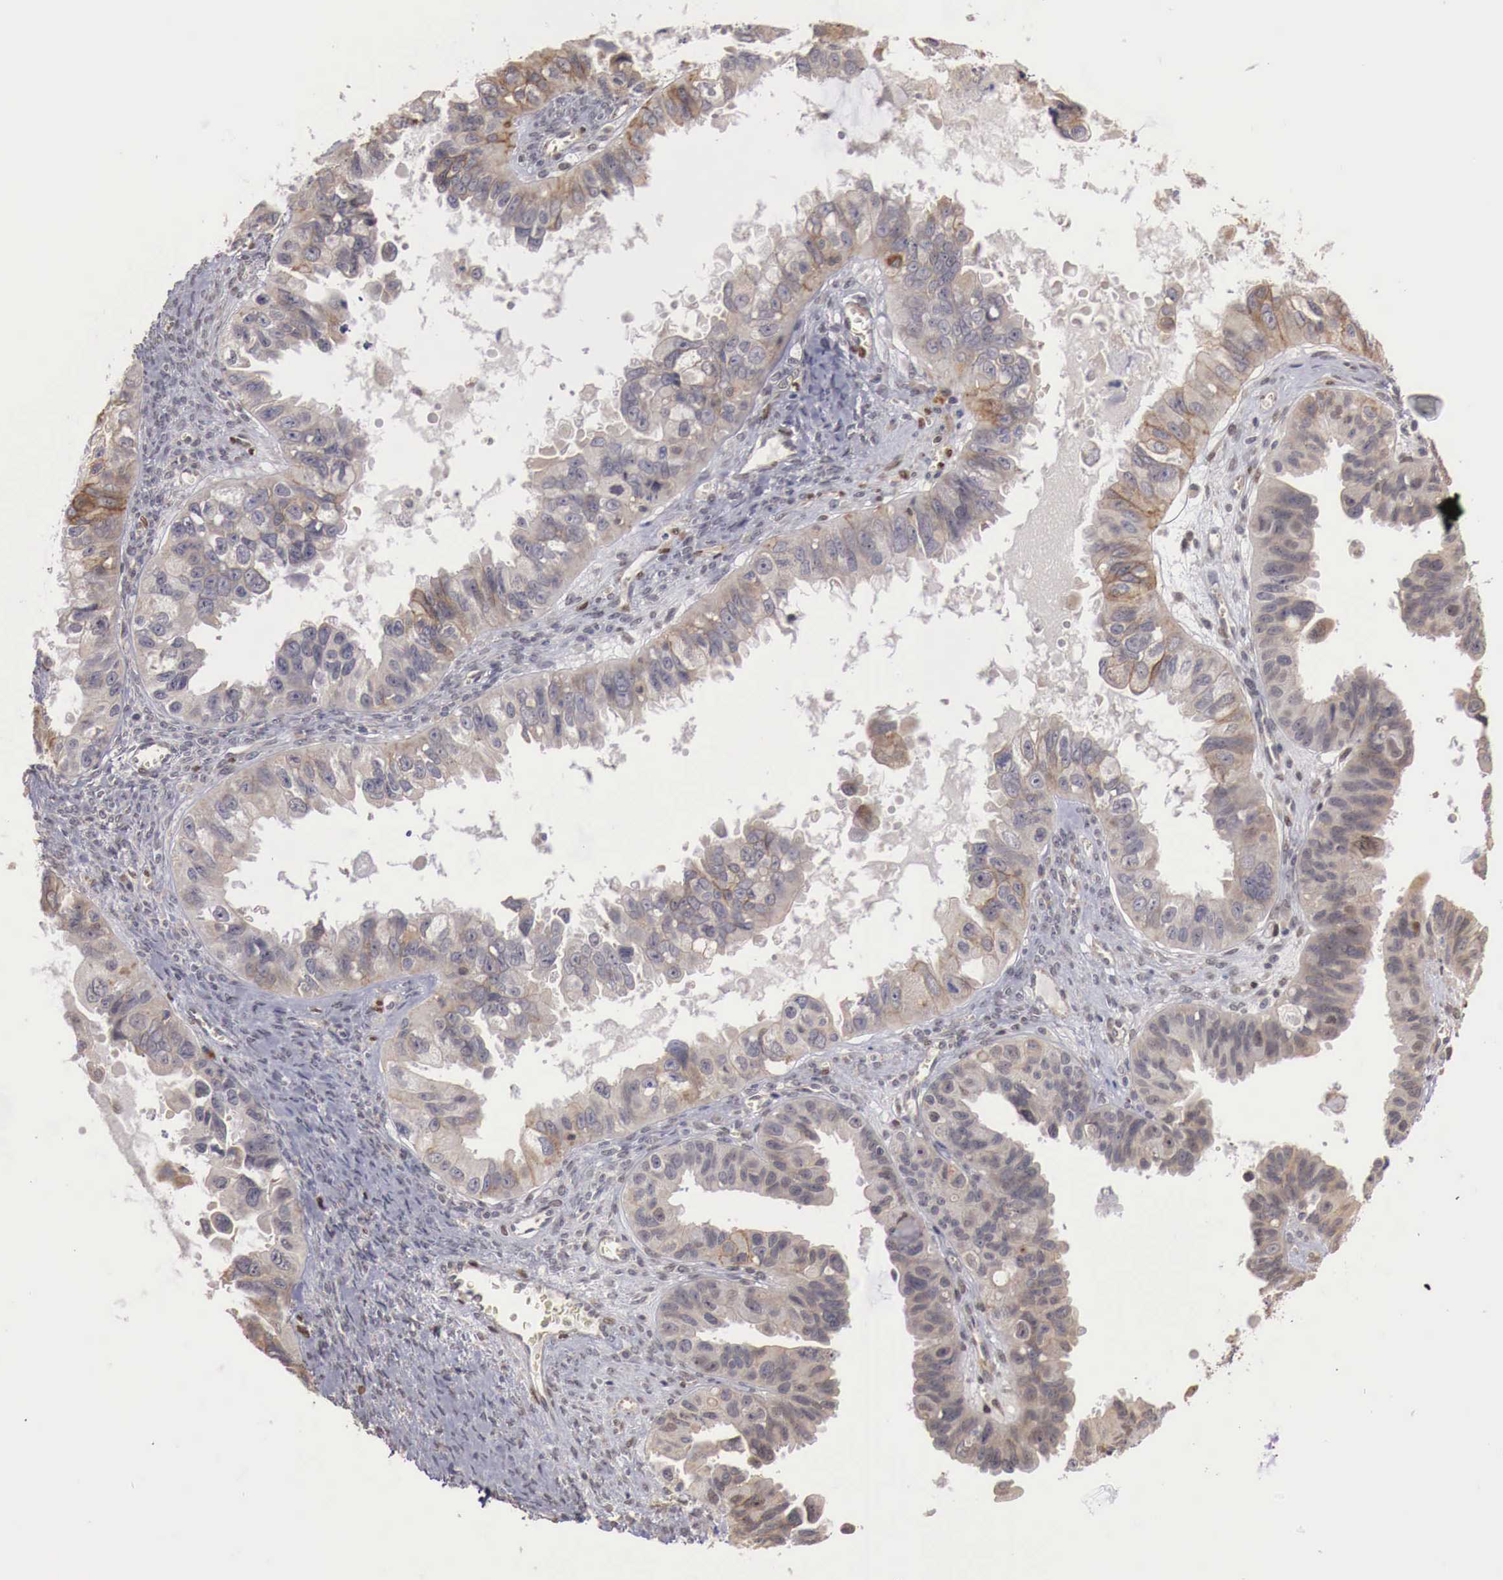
{"staining": {"intensity": "weak", "quantity": ">75%", "location": "cytoplasmic/membranous"}, "tissue": "ovarian cancer", "cell_type": "Tumor cells", "image_type": "cancer", "snomed": [{"axis": "morphology", "description": "Carcinoma, endometroid"}, {"axis": "topography", "description": "Ovary"}], "caption": "About >75% of tumor cells in human ovarian endometroid carcinoma exhibit weak cytoplasmic/membranous protein staining as visualized by brown immunohistochemical staining.", "gene": "KHDRBS2", "patient": {"sex": "female", "age": 85}}